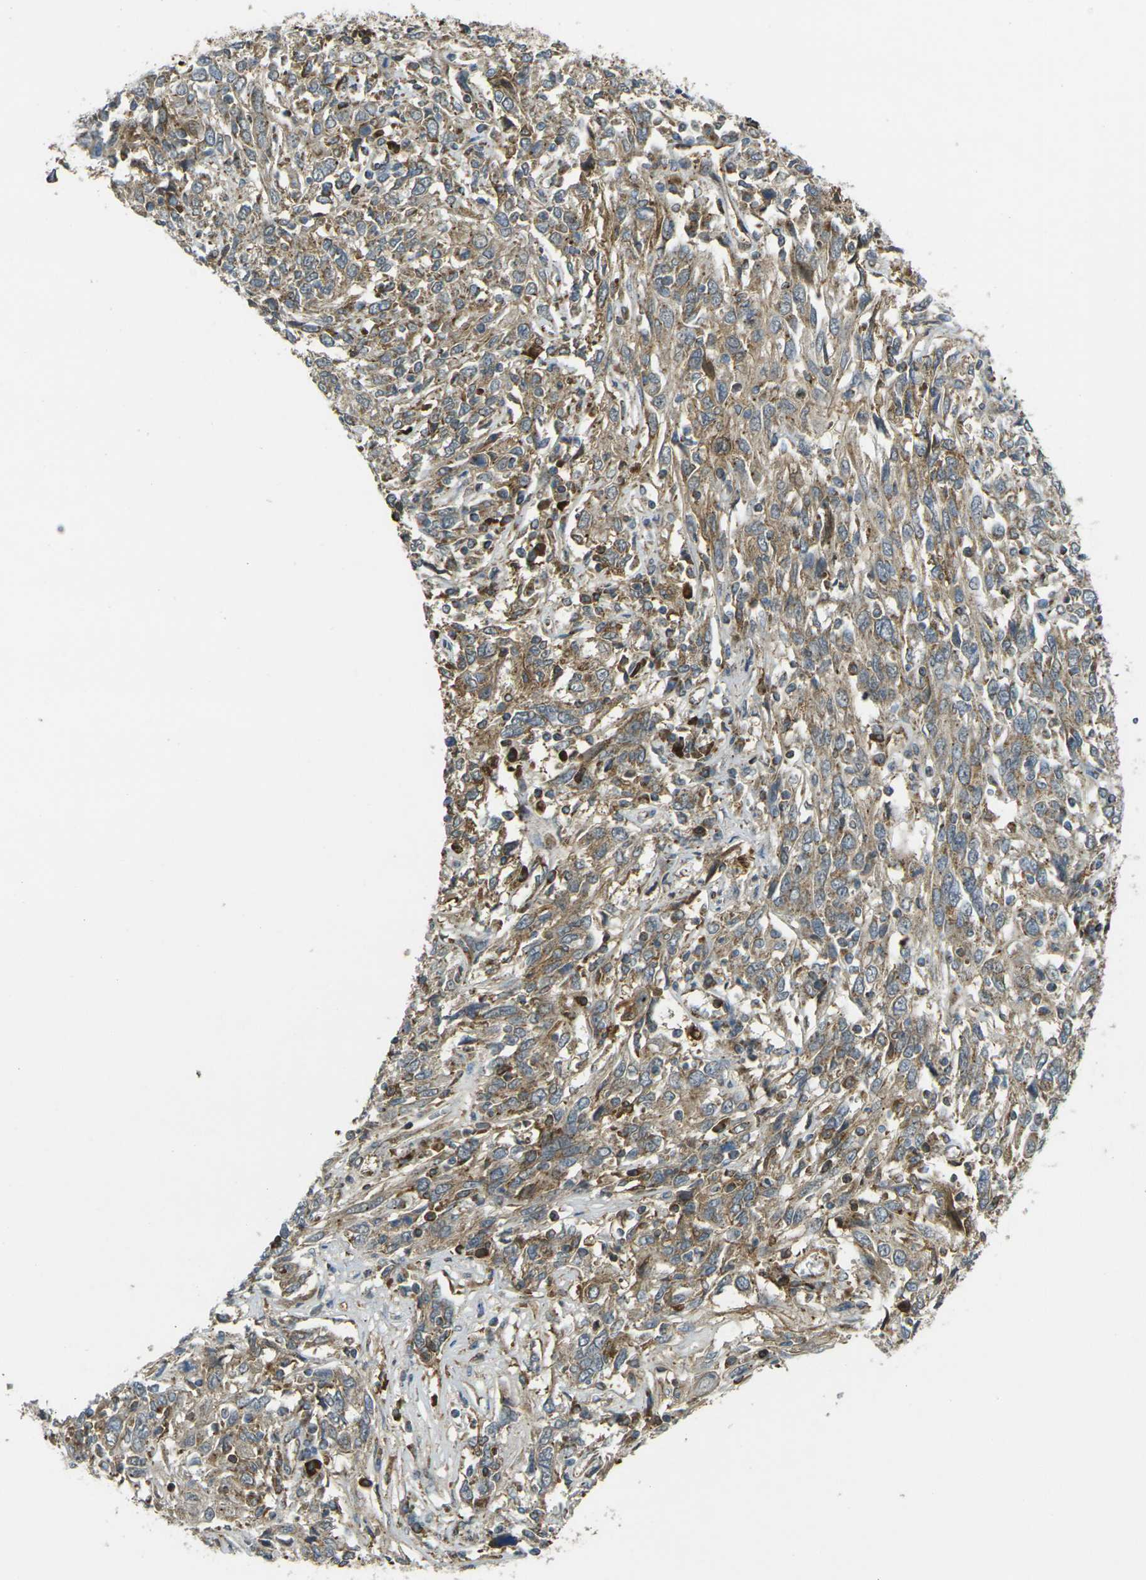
{"staining": {"intensity": "moderate", "quantity": ">75%", "location": "cytoplasmic/membranous"}, "tissue": "cervical cancer", "cell_type": "Tumor cells", "image_type": "cancer", "snomed": [{"axis": "morphology", "description": "Squamous cell carcinoma, NOS"}, {"axis": "topography", "description": "Cervix"}], "caption": "DAB immunohistochemical staining of human cervical cancer (squamous cell carcinoma) shows moderate cytoplasmic/membranous protein staining in about >75% of tumor cells.", "gene": "IGF1R", "patient": {"sex": "female", "age": 46}}